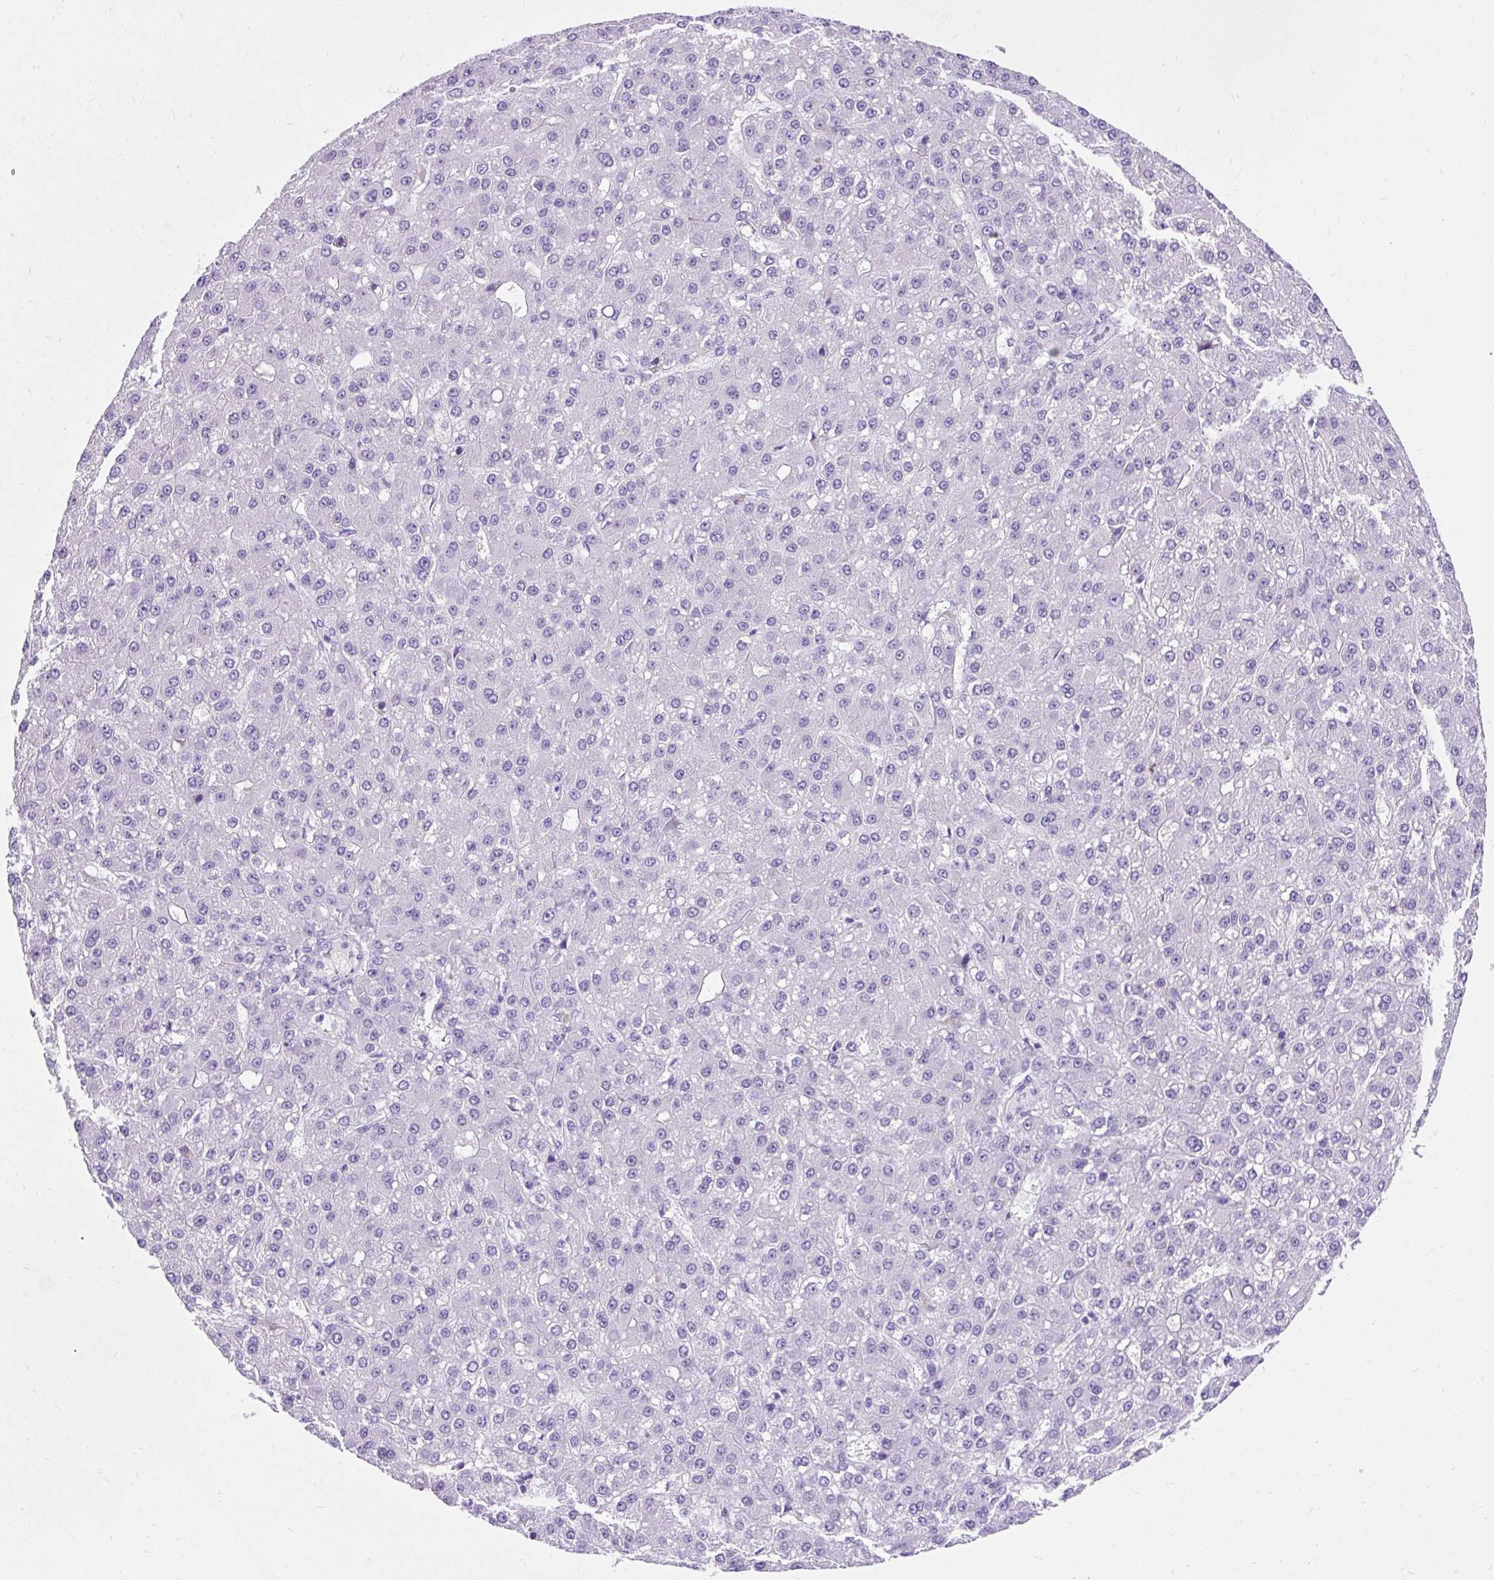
{"staining": {"intensity": "negative", "quantity": "none", "location": "none"}, "tissue": "liver cancer", "cell_type": "Tumor cells", "image_type": "cancer", "snomed": [{"axis": "morphology", "description": "Carcinoma, Hepatocellular, NOS"}, {"axis": "topography", "description": "Liver"}], "caption": "DAB (3,3'-diaminobenzidine) immunohistochemical staining of hepatocellular carcinoma (liver) displays no significant positivity in tumor cells.", "gene": "PVALB", "patient": {"sex": "male", "age": 67}}